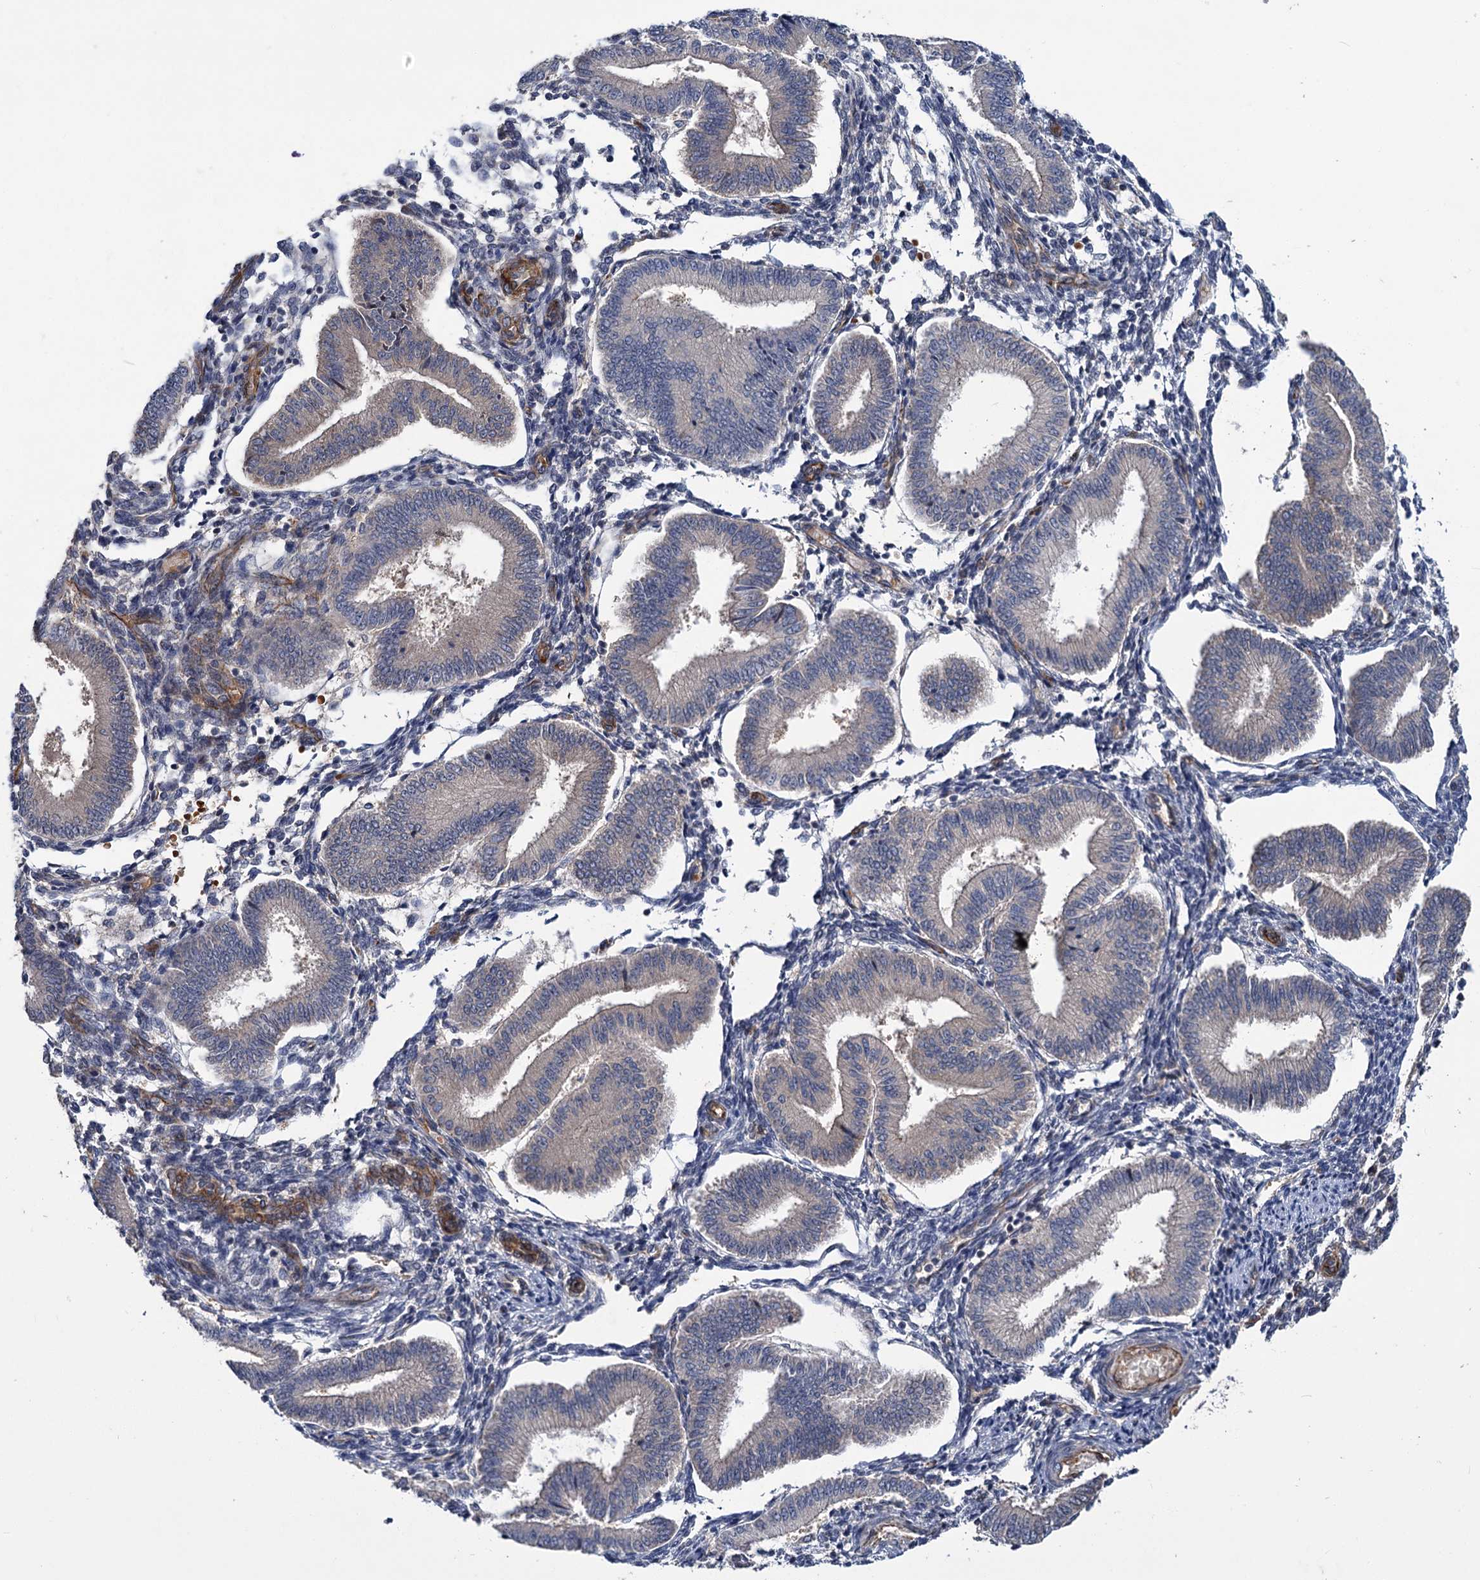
{"staining": {"intensity": "negative", "quantity": "none", "location": "none"}, "tissue": "endometrium", "cell_type": "Cells in endometrial stroma", "image_type": "normal", "snomed": [{"axis": "morphology", "description": "Normal tissue, NOS"}, {"axis": "topography", "description": "Endometrium"}], "caption": "DAB (3,3'-diaminobenzidine) immunohistochemical staining of unremarkable human endometrium exhibits no significant positivity in cells in endometrial stroma.", "gene": "PKN2", "patient": {"sex": "female", "age": 39}}